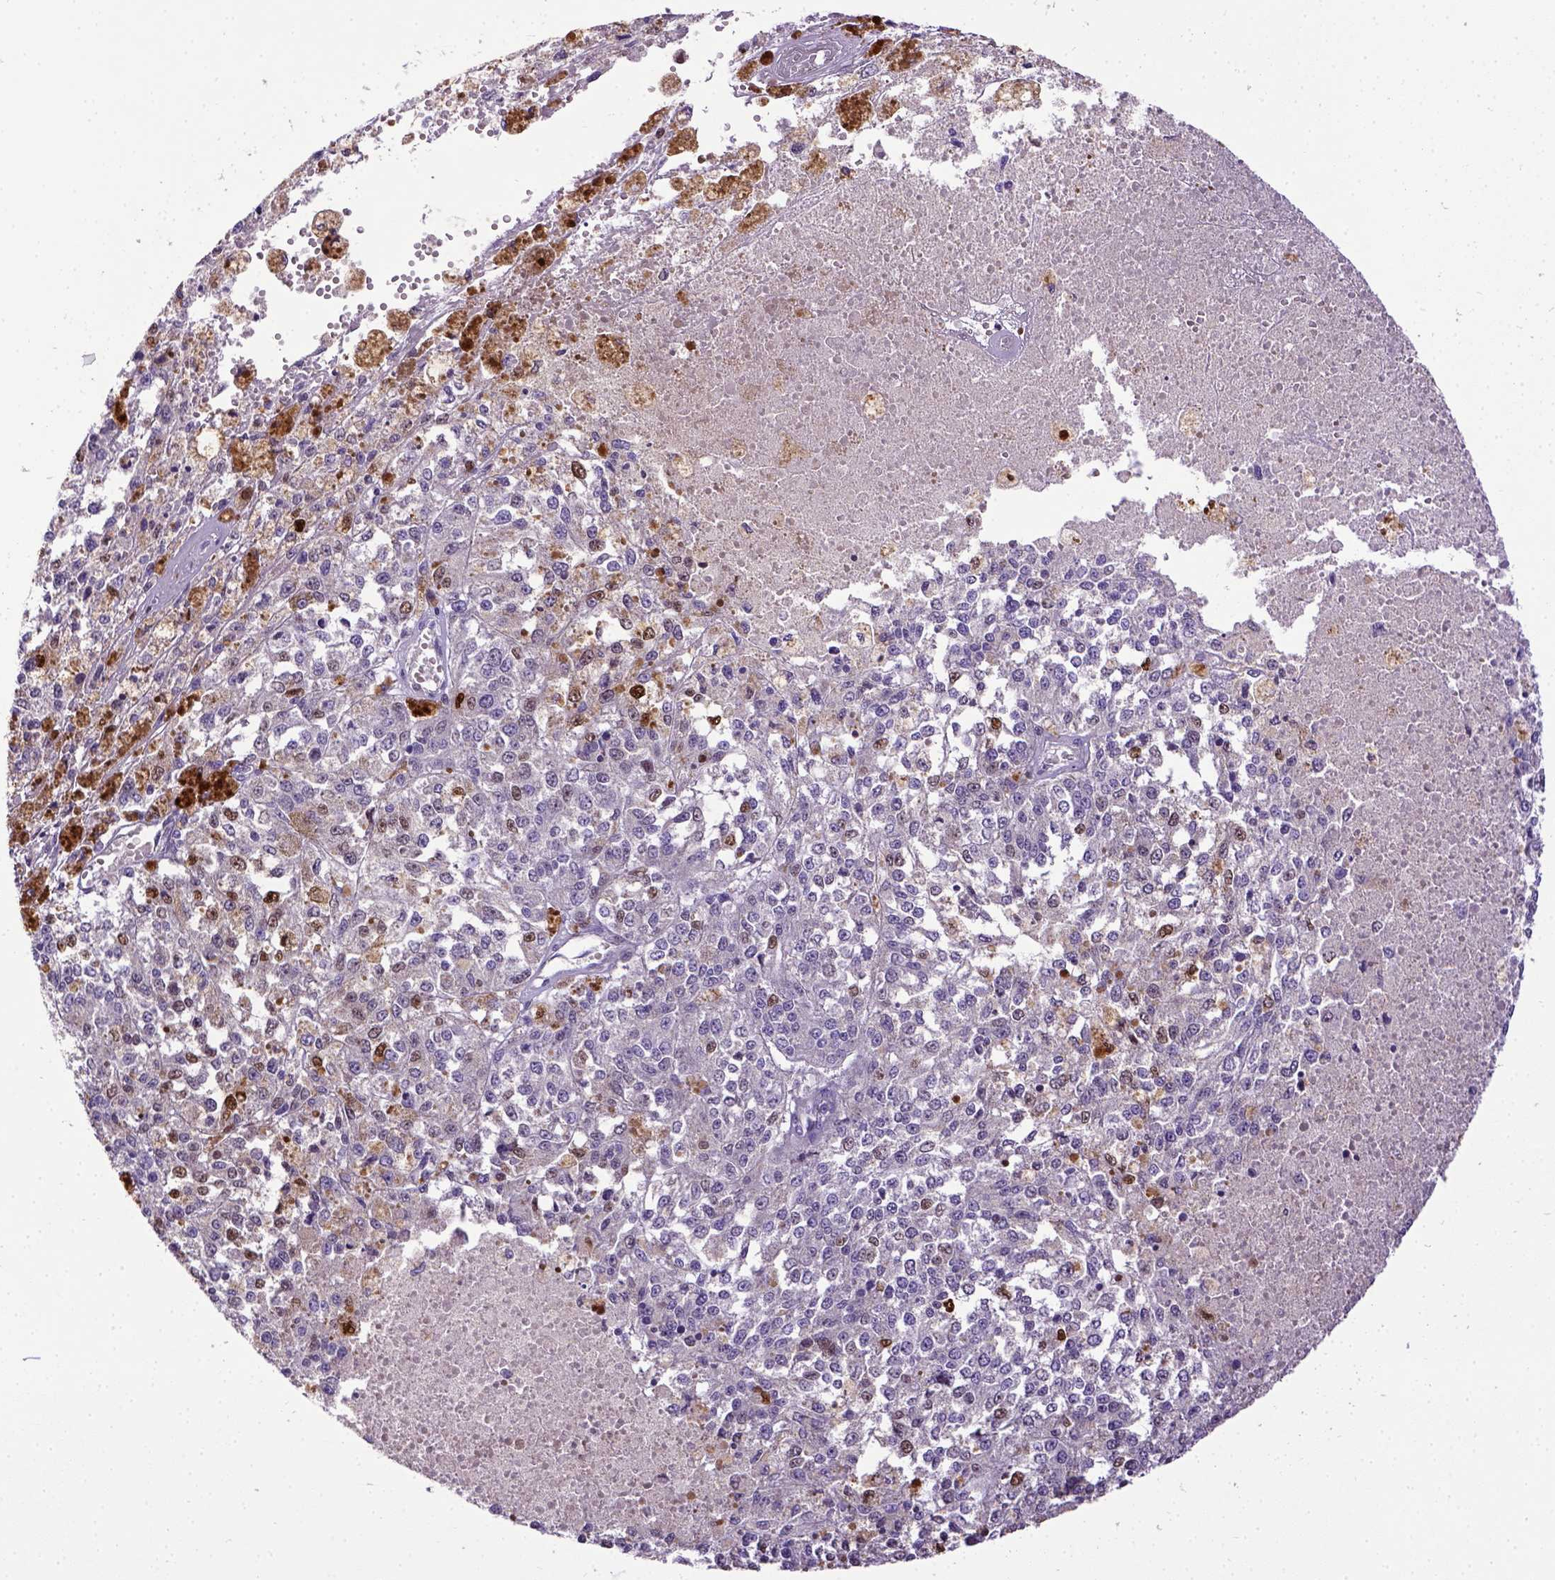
{"staining": {"intensity": "moderate", "quantity": "<25%", "location": "nuclear"}, "tissue": "melanoma", "cell_type": "Tumor cells", "image_type": "cancer", "snomed": [{"axis": "morphology", "description": "Malignant melanoma, Metastatic site"}, {"axis": "topography", "description": "Lymph node"}], "caption": "Malignant melanoma (metastatic site) stained with a brown dye exhibits moderate nuclear positive expression in about <25% of tumor cells.", "gene": "CDKN1A", "patient": {"sex": "female", "age": 64}}